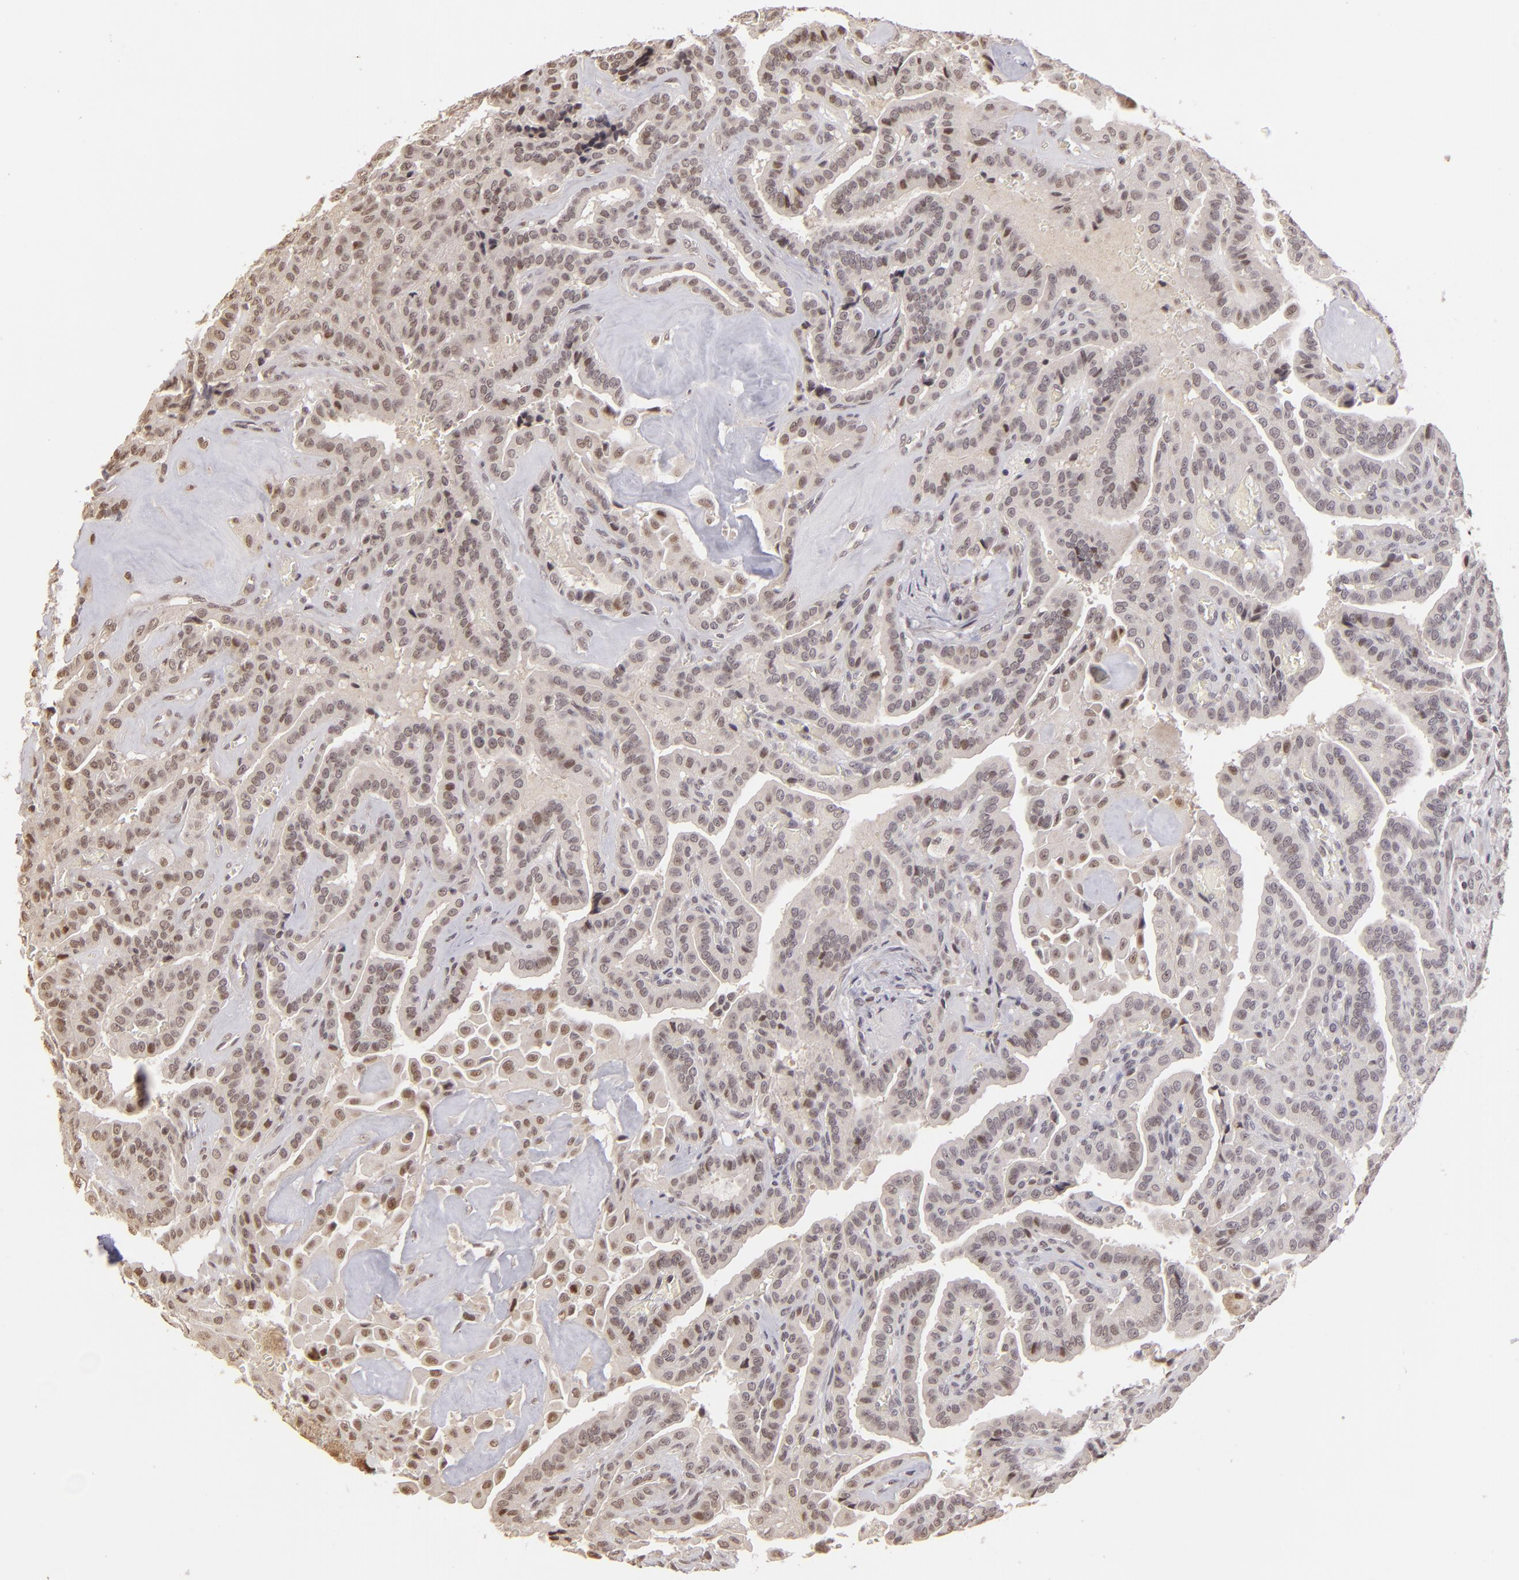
{"staining": {"intensity": "moderate", "quantity": "<25%", "location": "nuclear"}, "tissue": "thyroid cancer", "cell_type": "Tumor cells", "image_type": "cancer", "snomed": [{"axis": "morphology", "description": "Papillary adenocarcinoma, NOS"}, {"axis": "topography", "description": "Thyroid gland"}], "caption": "Tumor cells demonstrate low levels of moderate nuclear staining in about <25% of cells in papillary adenocarcinoma (thyroid).", "gene": "RARB", "patient": {"sex": "male", "age": 87}}